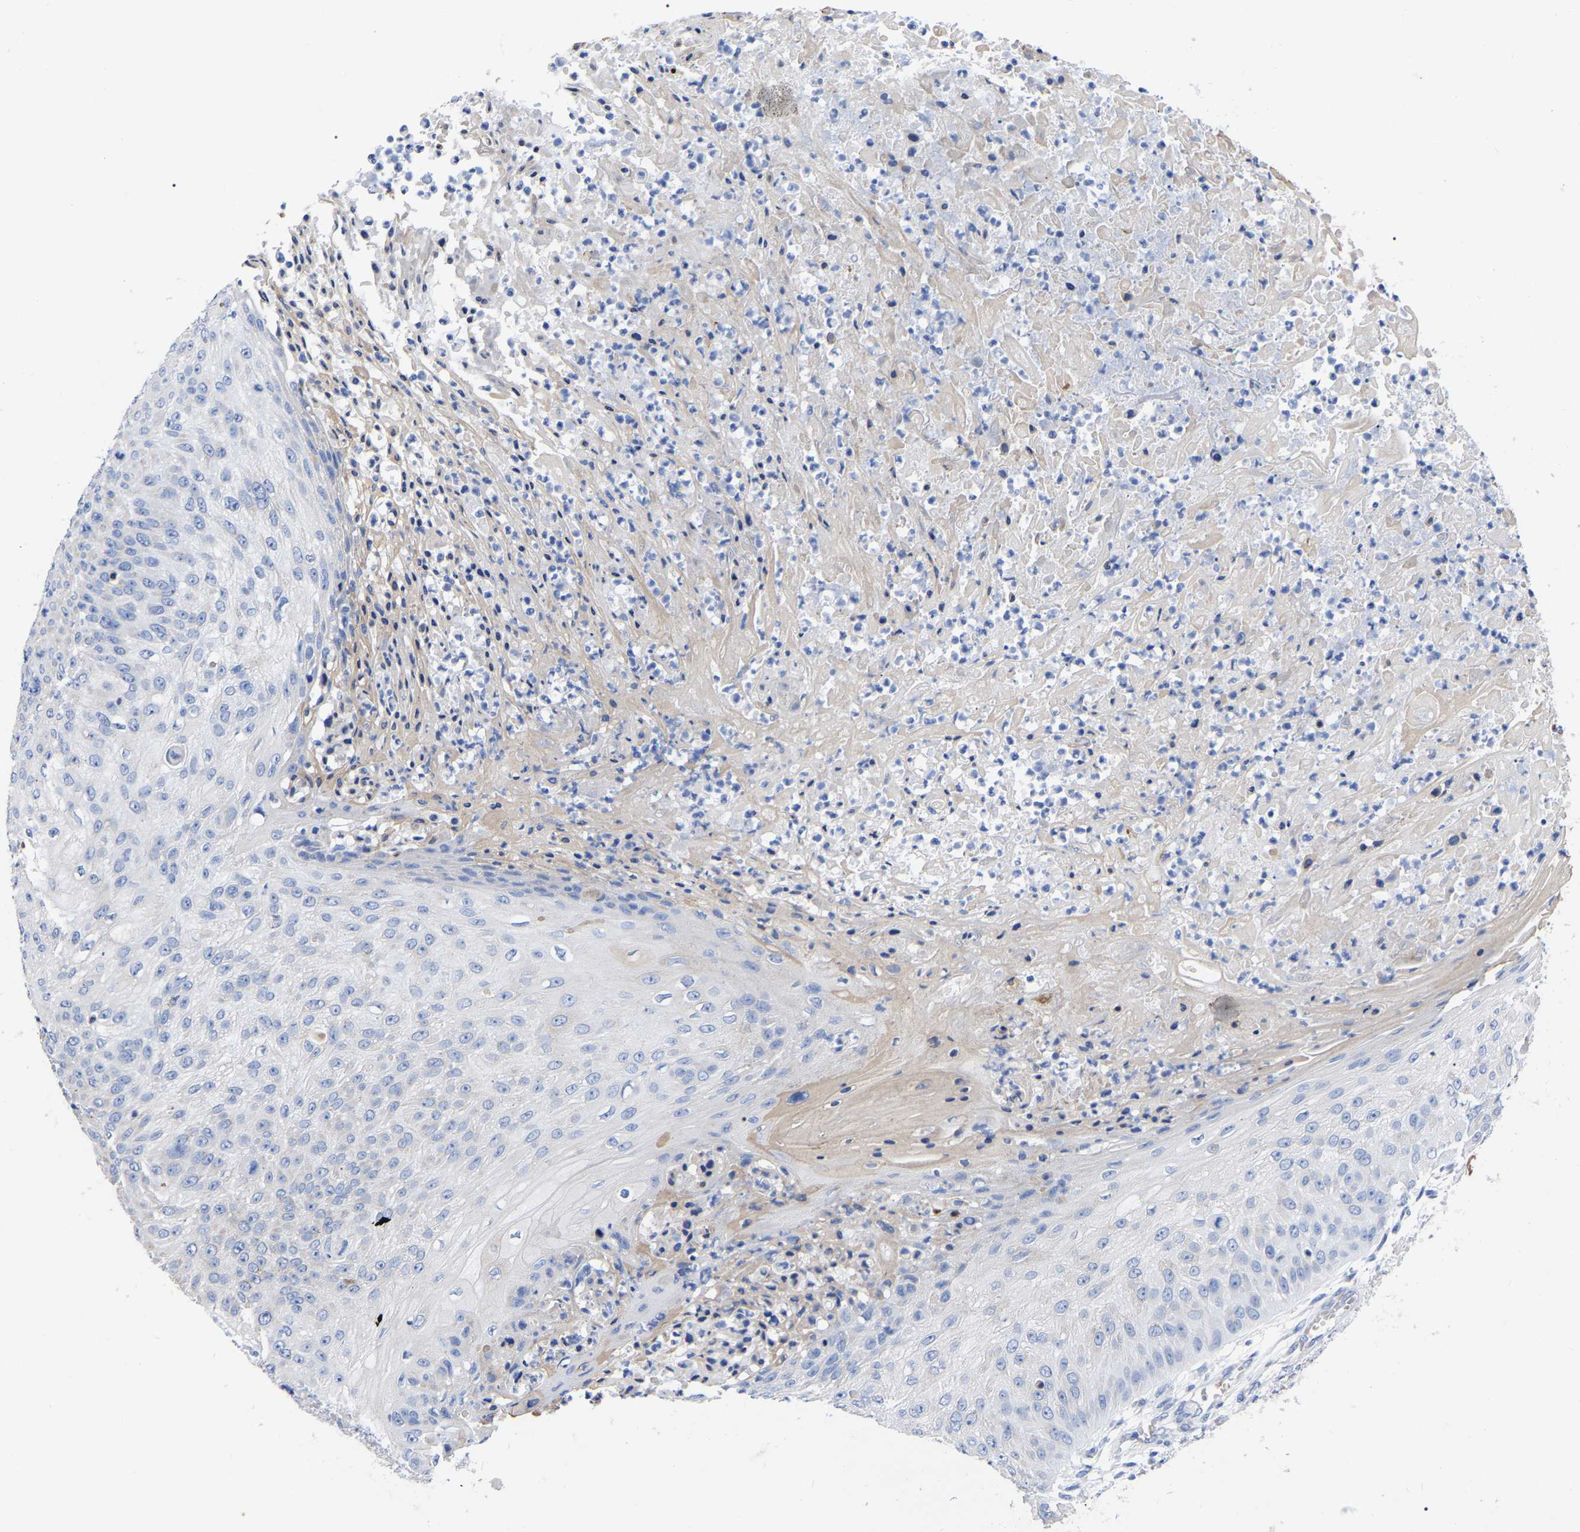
{"staining": {"intensity": "negative", "quantity": "none", "location": "none"}, "tissue": "skin cancer", "cell_type": "Tumor cells", "image_type": "cancer", "snomed": [{"axis": "morphology", "description": "Squamous cell carcinoma, NOS"}, {"axis": "topography", "description": "Skin"}], "caption": "This is an immunohistochemistry (IHC) micrograph of squamous cell carcinoma (skin). There is no expression in tumor cells.", "gene": "GDF3", "patient": {"sex": "female", "age": 80}}